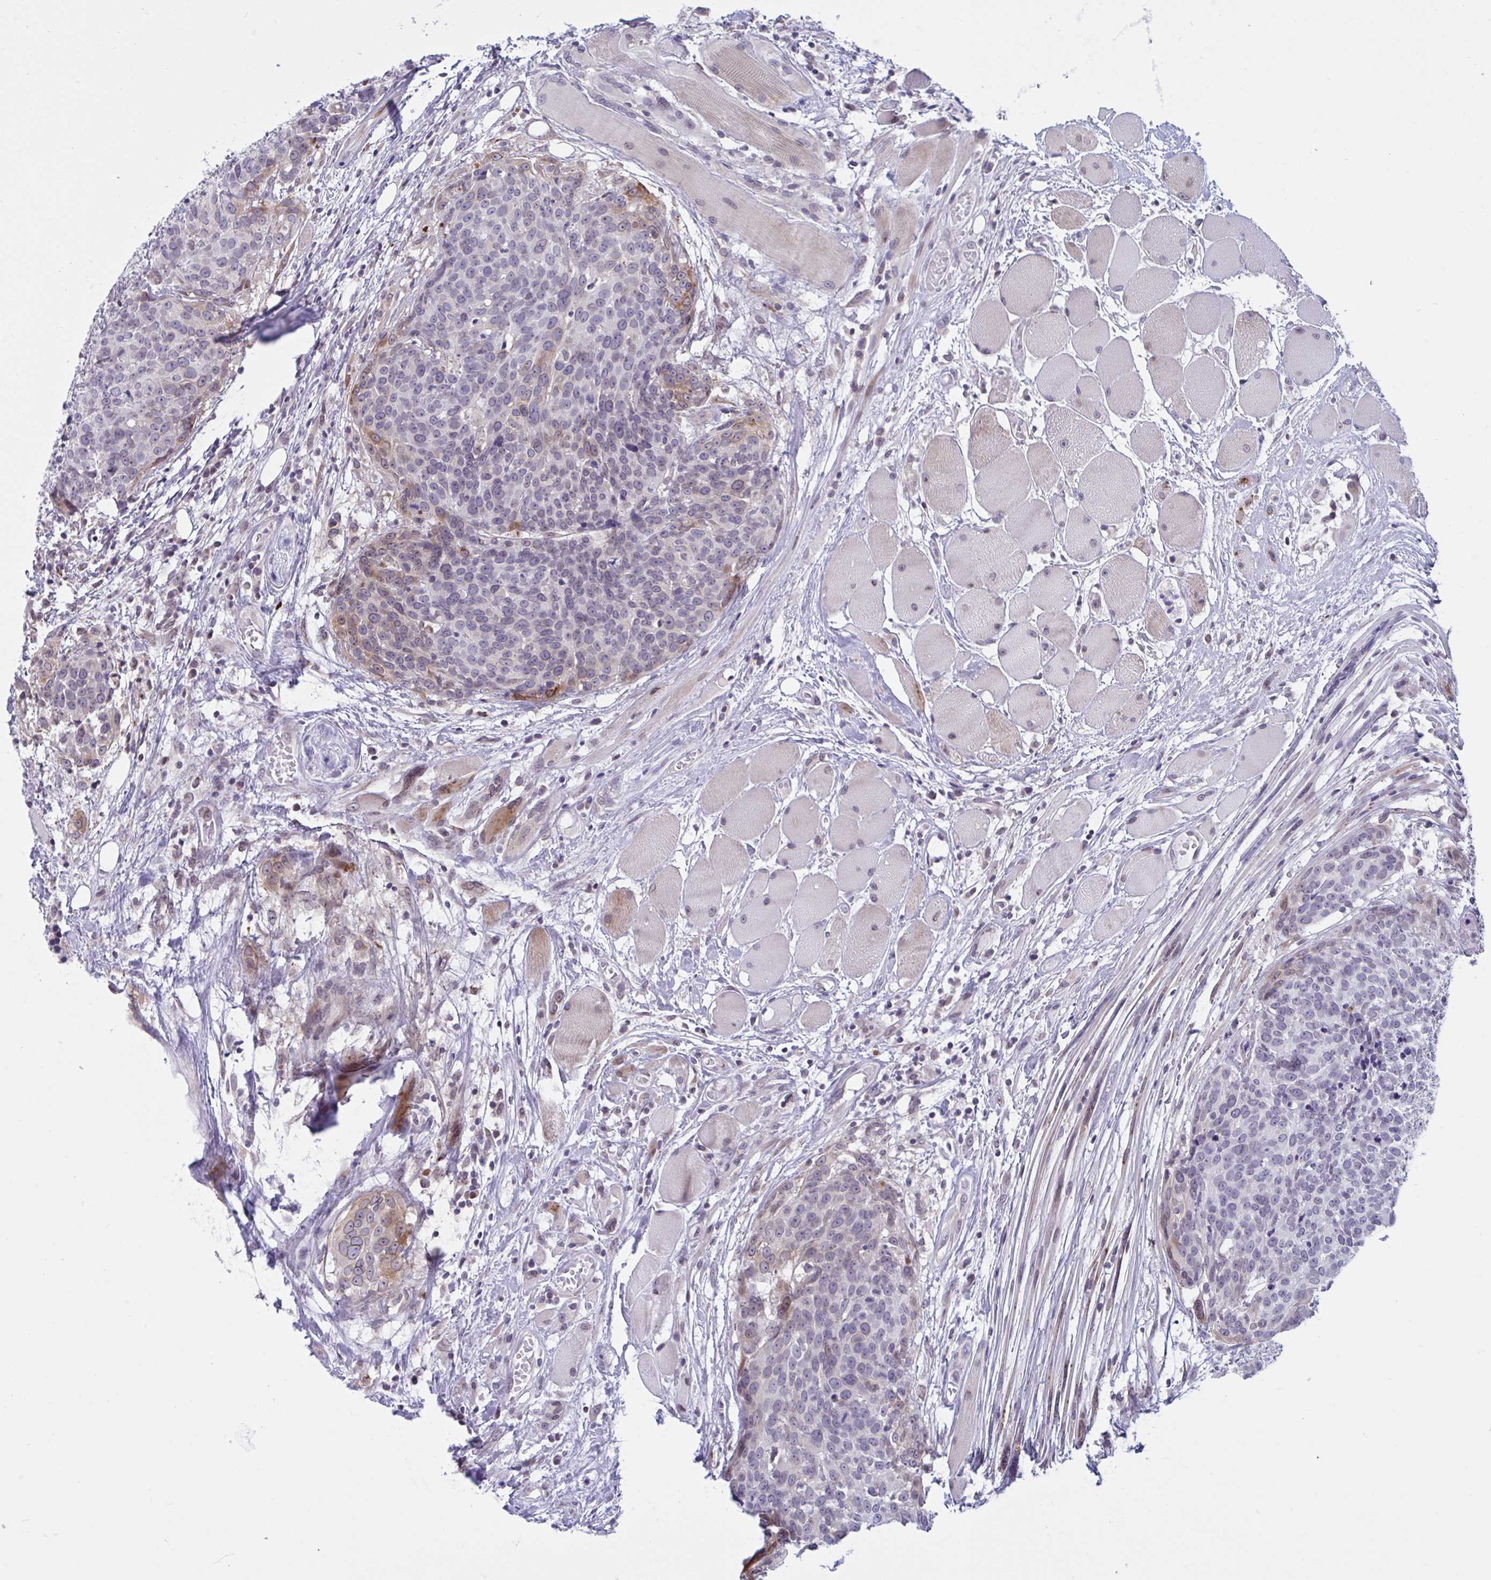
{"staining": {"intensity": "moderate", "quantity": "<25%", "location": "cytoplasmic/membranous"}, "tissue": "head and neck cancer", "cell_type": "Tumor cells", "image_type": "cancer", "snomed": [{"axis": "morphology", "description": "Squamous cell carcinoma, NOS"}, {"axis": "topography", "description": "Oral tissue"}, {"axis": "topography", "description": "Head-Neck"}], "caption": "Immunohistochemical staining of head and neck squamous cell carcinoma demonstrates moderate cytoplasmic/membranous protein expression in about <25% of tumor cells.", "gene": "DOCK11", "patient": {"sex": "male", "age": 64}}